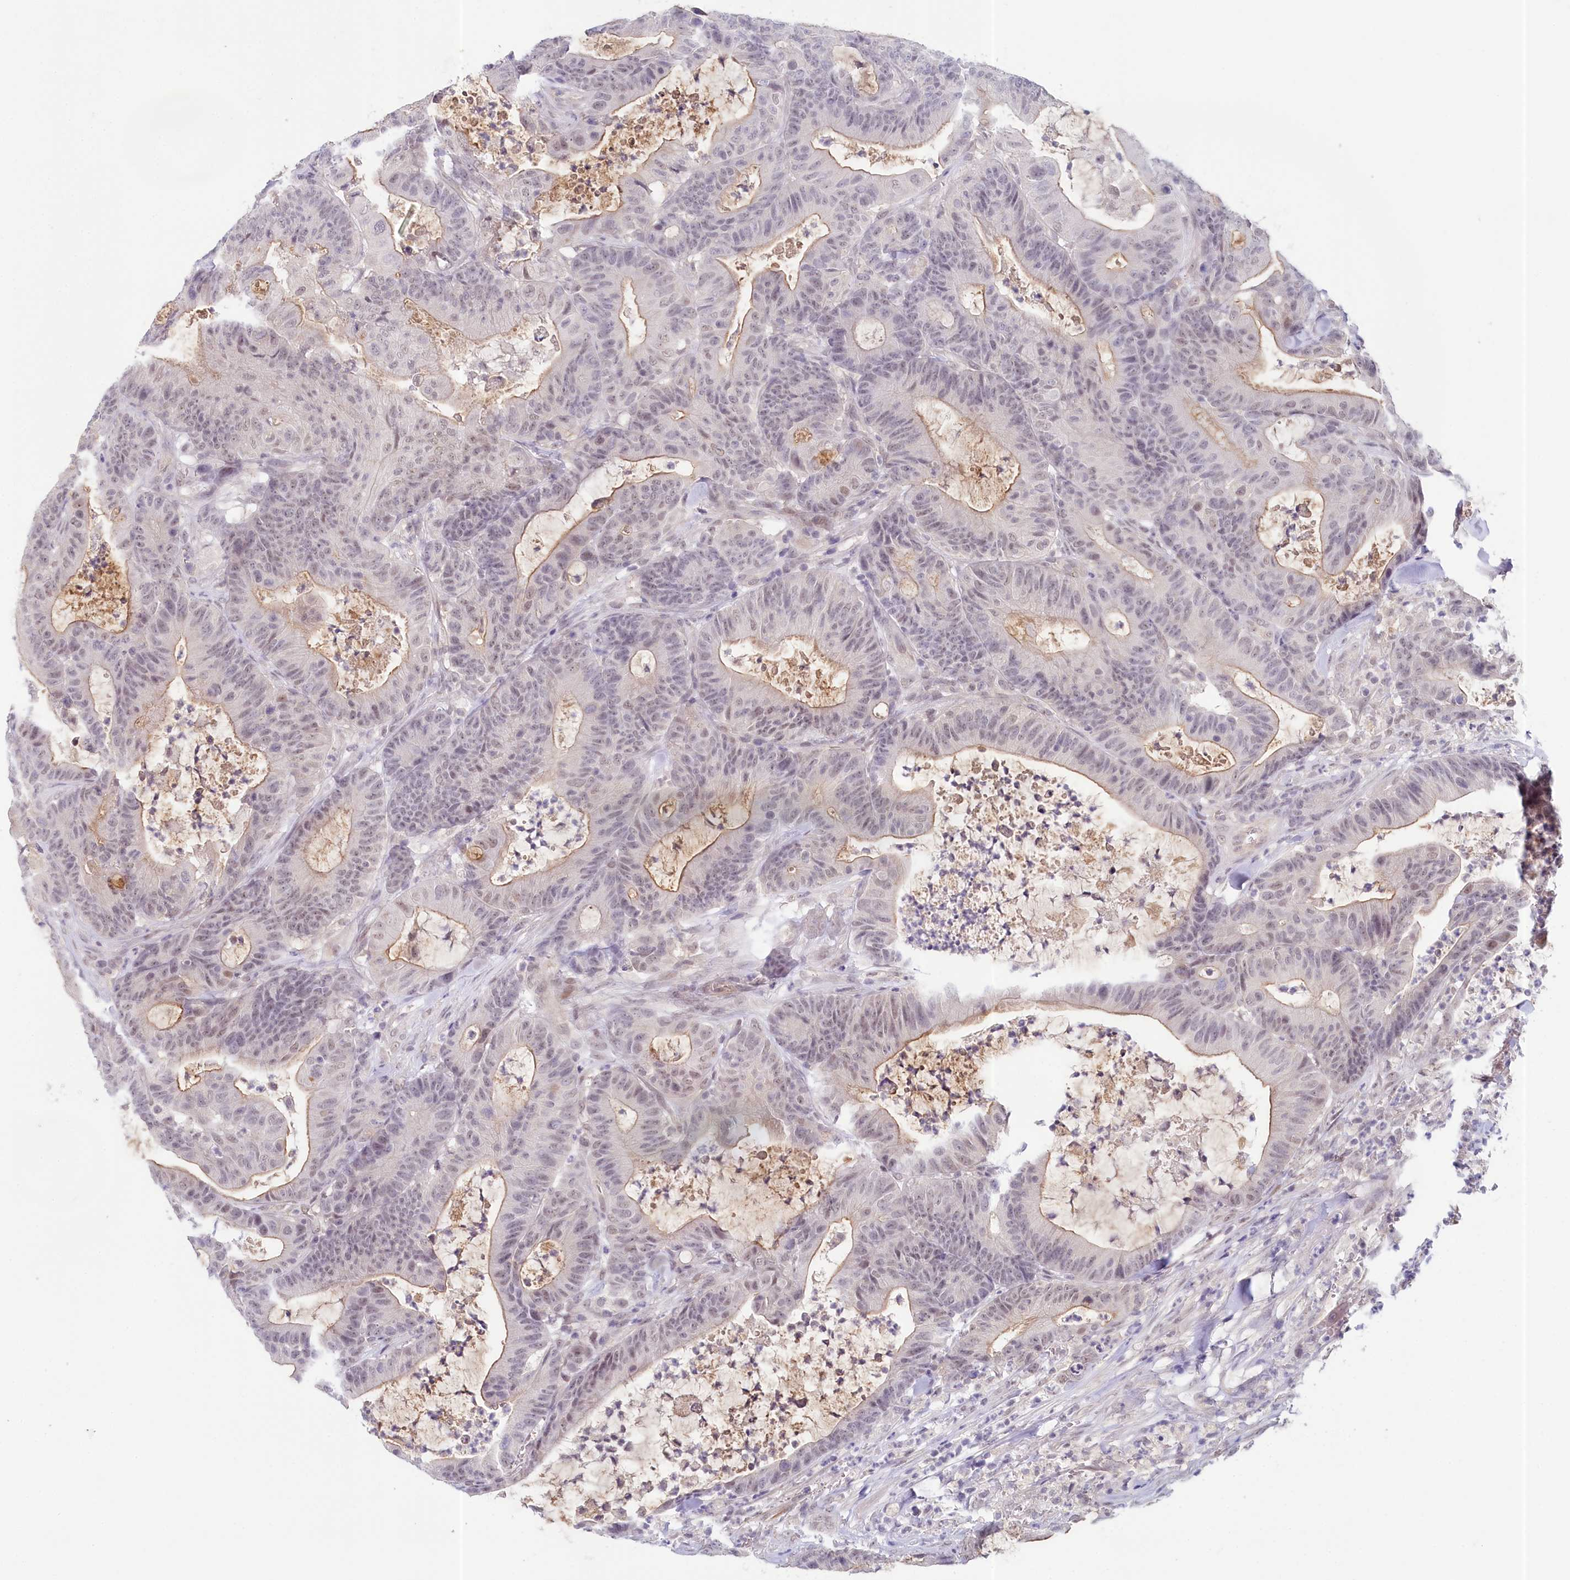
{"staining": {"intensity": "moderate", "quantity": "<25%", "location": "cytoplasmic/membranous"}, "tissue": "colorectal cancer", "cell_type": "Tumor cells", "image_type": "cancer", "snomed": [{"axis": "morphology", "description": "Adenocarcinoma, NOS"}, {"axis": "topography", "description": "Colon"}], "caption": "Protein expression analysis of adenocarcinoma (colorectal) displays moderate cytoplasmic/membranous positivity in about <25% of tumor cells. Nuclei are stained in blue.", "gene": "AMTN", "patient": {"sex": "female", "age": 84}}